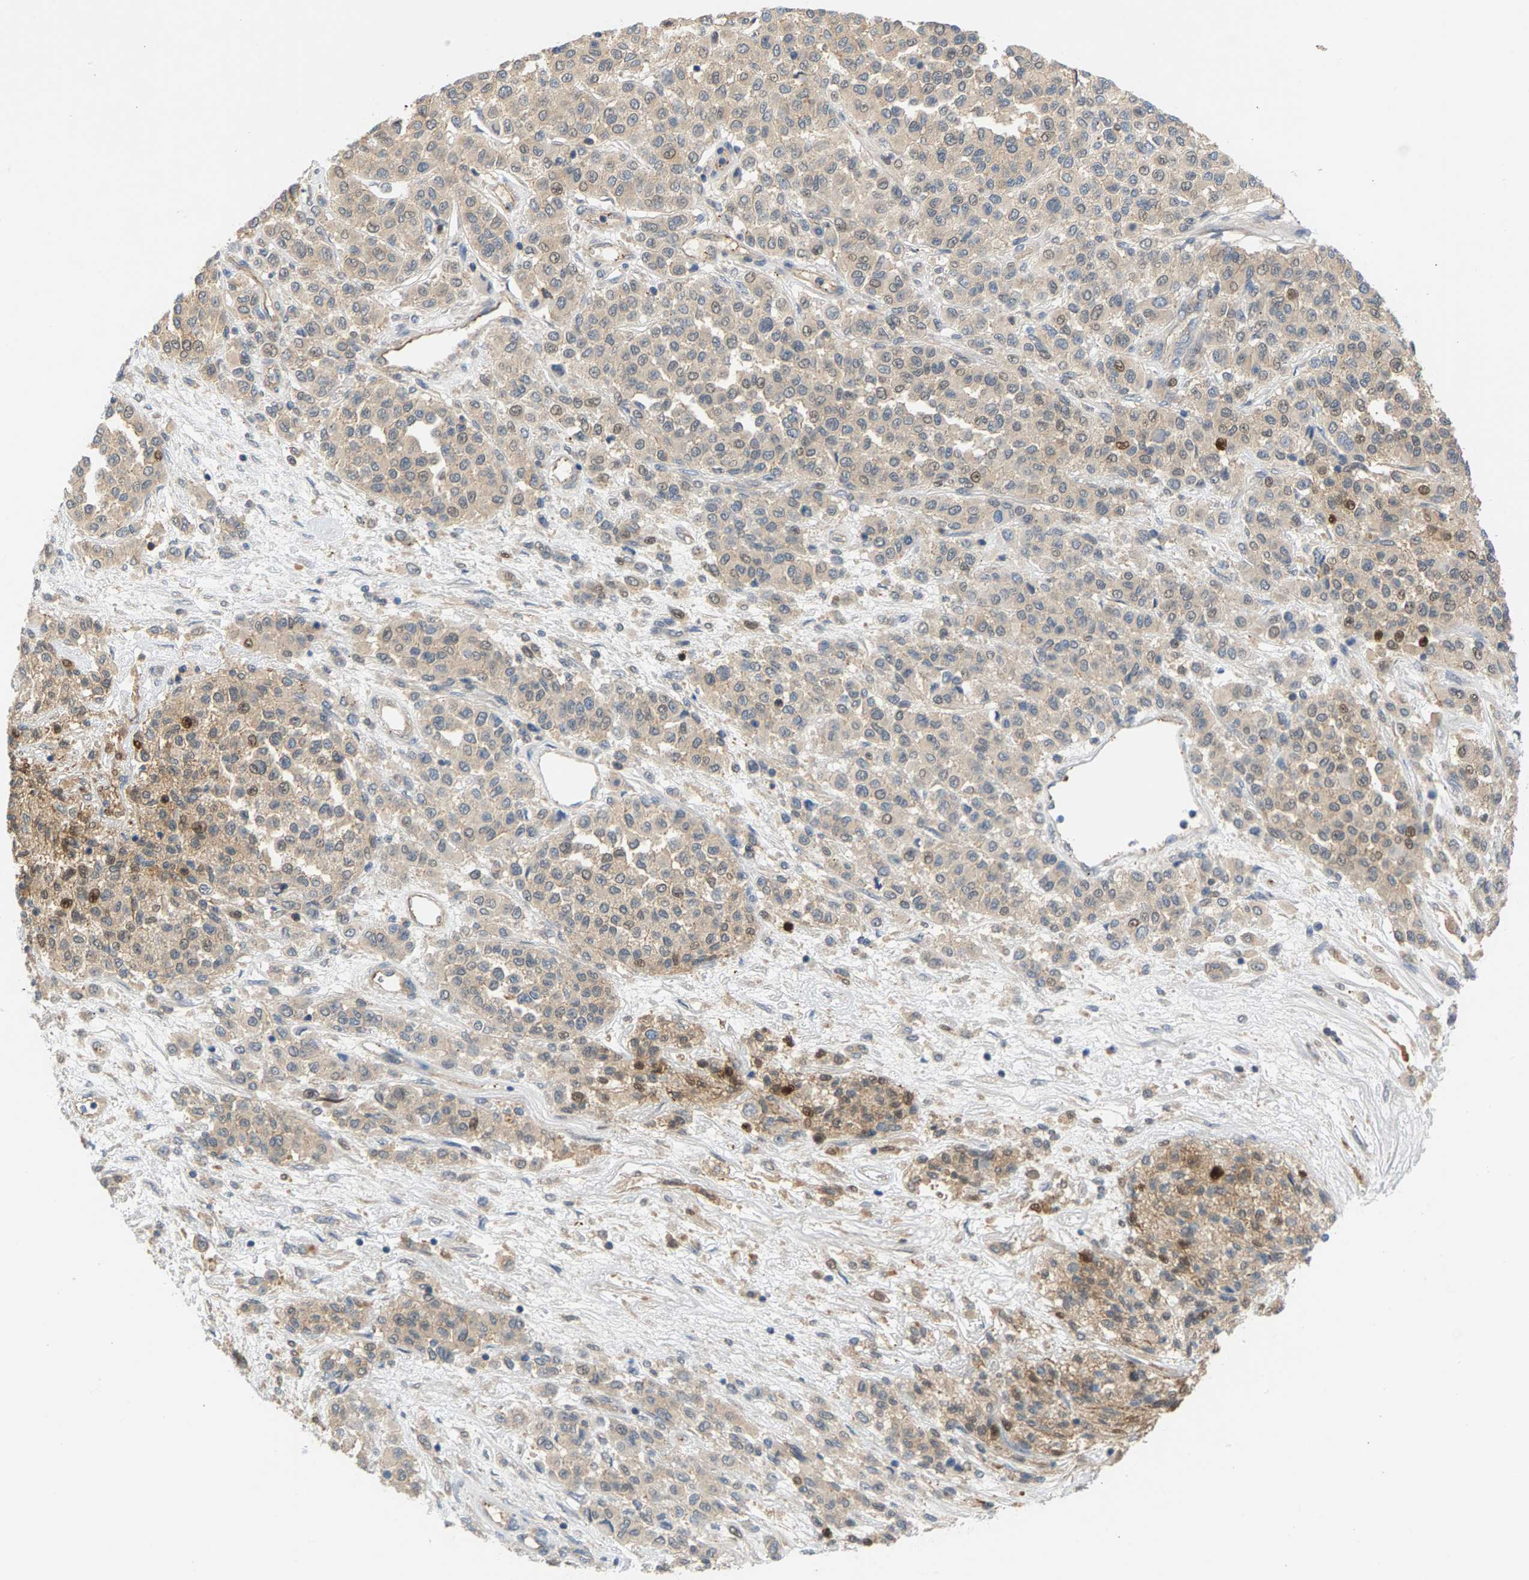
{"staining": {"intensity": "weak", "quantity": "25%-75%", "location": "cytoplasmic/membranous,nuclear"}, "tissue": "melanoma", "cell_type": "Tumor cells", "image_type": "cancer", "snomed": [{"axis": "morphology", "description": "Malignant melanoma, Metastatic site"}, {"axis": "topography", "description": "Pancreas"}], "caption": "Melanoma stained with a protein marker demonstrates weak staining in tumor cells.", "gene": "KRTAP27-1", "patient": {"sex": "female", "age": 30}}